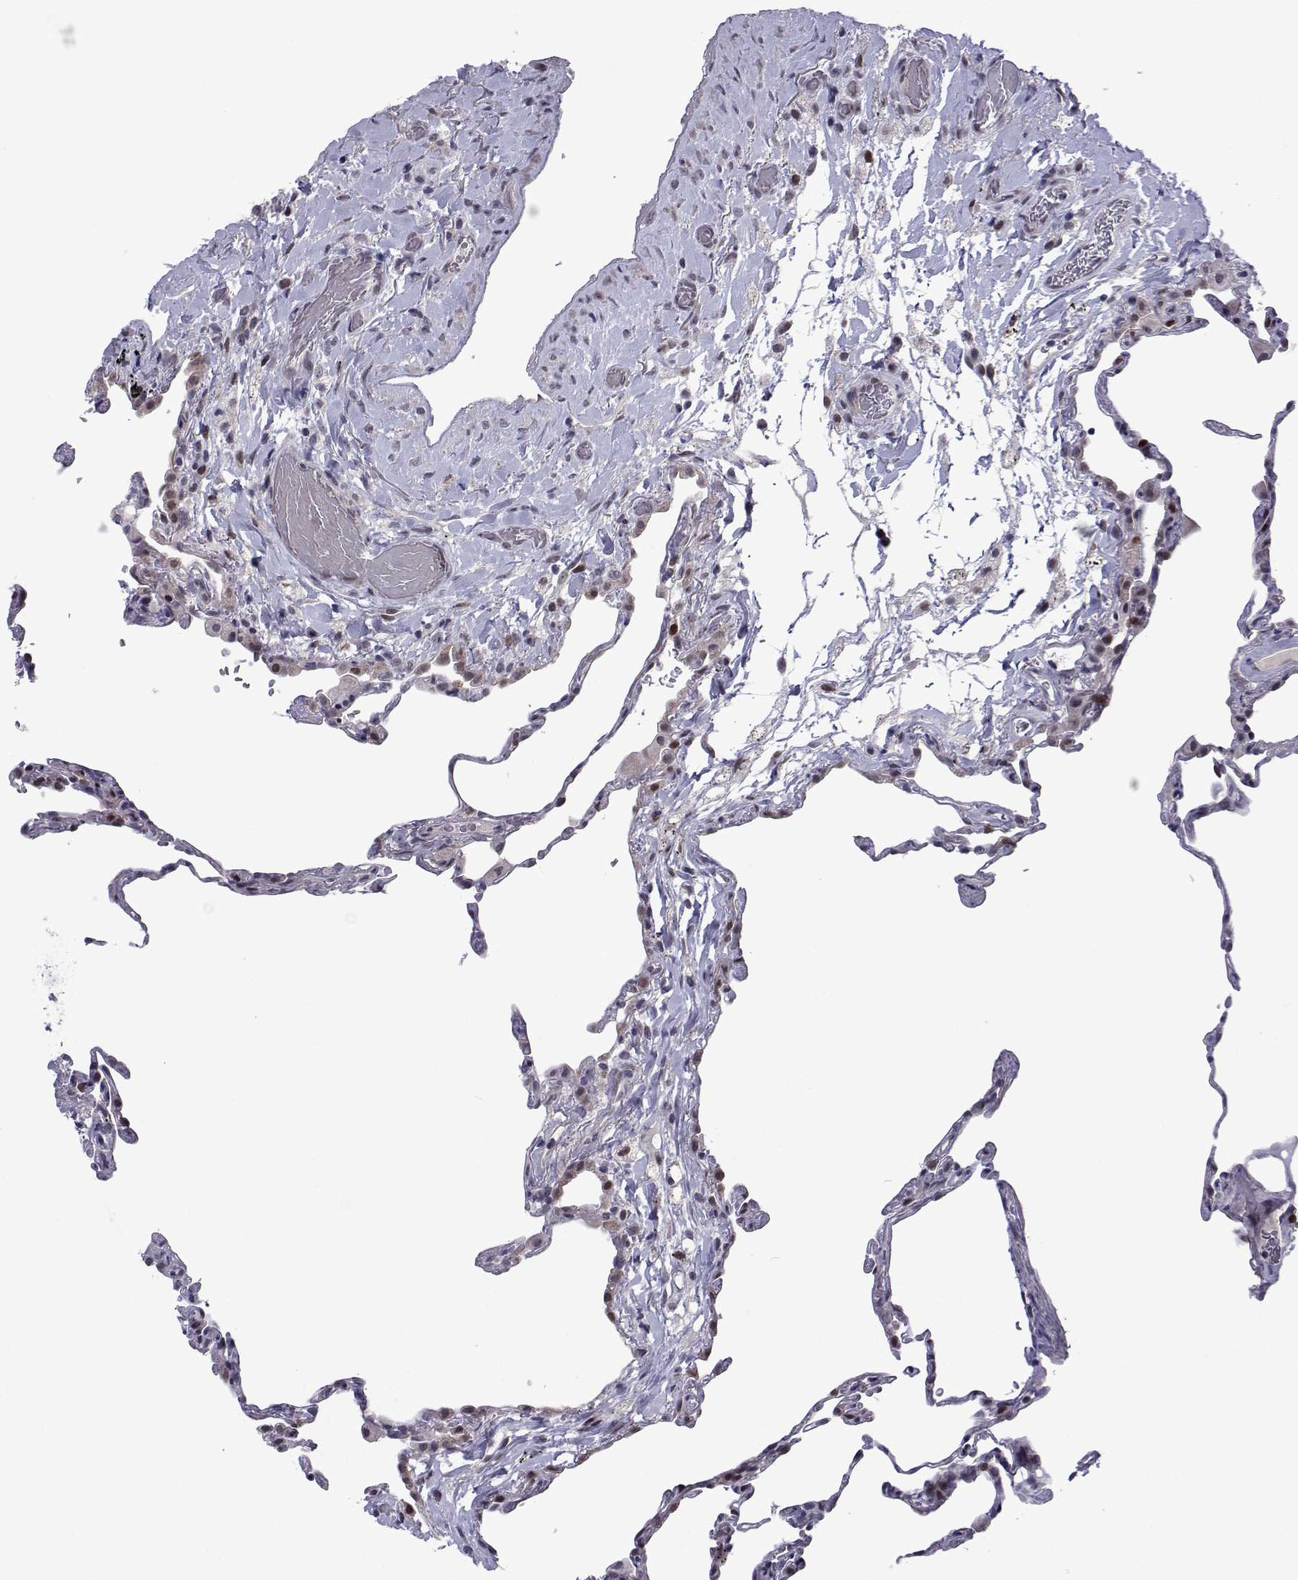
{"staining": {"intensity": "strong", "quantity": "<25%", "location": "nuclear"}, "tissue": "lung", "cell_type": "Alveolar cells", "image_type": "normal", "snomed": [{"axis": "morphology", "description": "Normal tissue, NOS"}, {"axis": "topography", "description": "Lung"}], "caption": "Lung stained with a brown dye reveals strong nuclear positive expression in about <25% of alveolar cells.", "gene": "EFCAB3", "patient": {"sex": "female", "age": 57}}